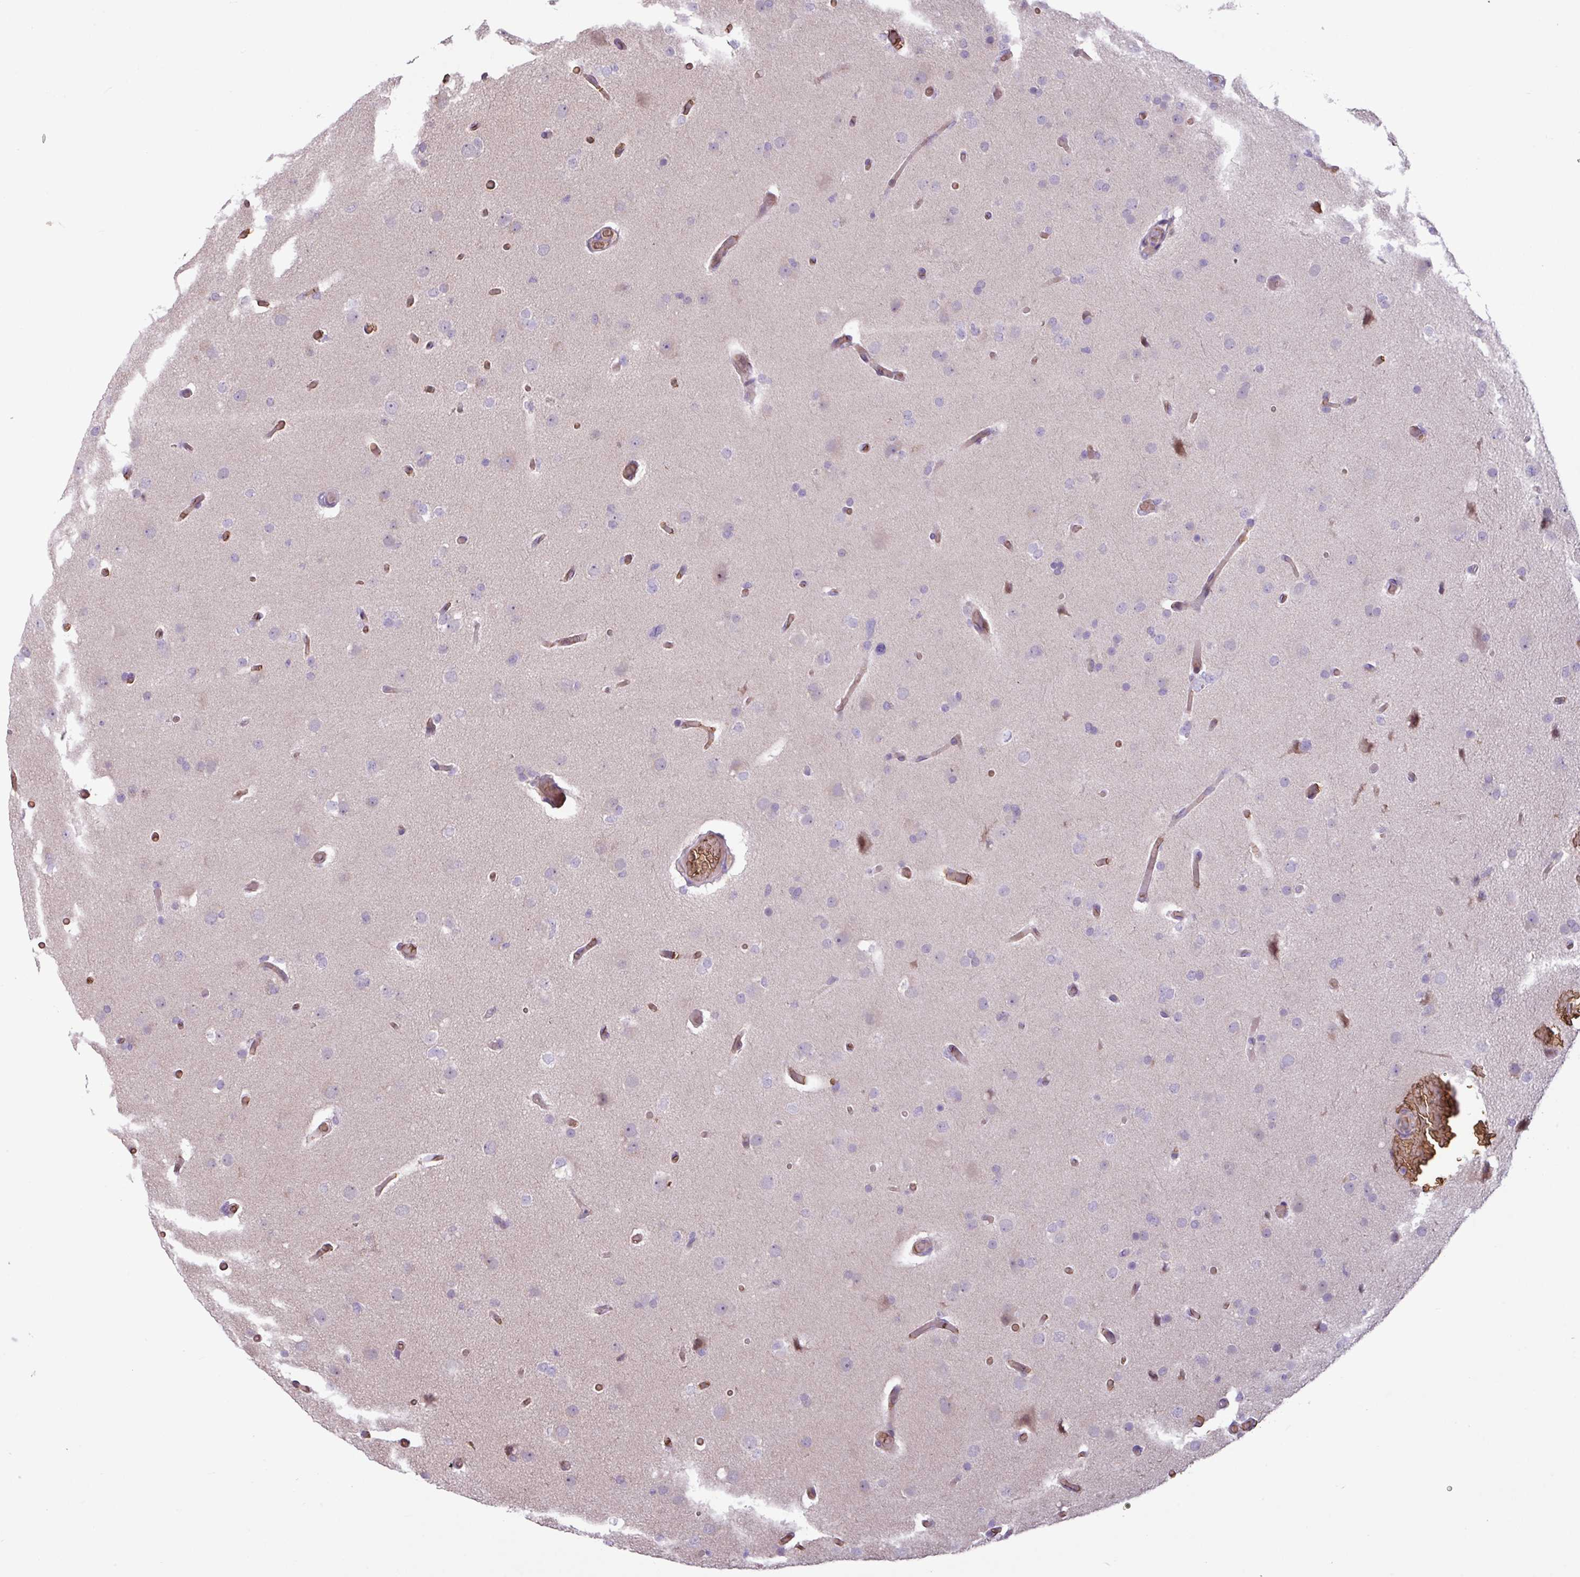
{"staining": {"intensity": "negative", "quantity": "none", "location": "none"}, "tissue": "glioma", "cell_type": "Tumor cells", "image_type": "cancer", "snomed": [{"axis": "morphology", "description": "Glioma, malignant, High grade"}, {"axis": "topography", "description": "Cerebral cortex"}], "caption": "Tumor cells show no significant protein staining in glioma. (DAB IHC with hematoxylin counter stain).", "gene": "RAD21L1", "patient": {"sex": "female", "age": 36}}